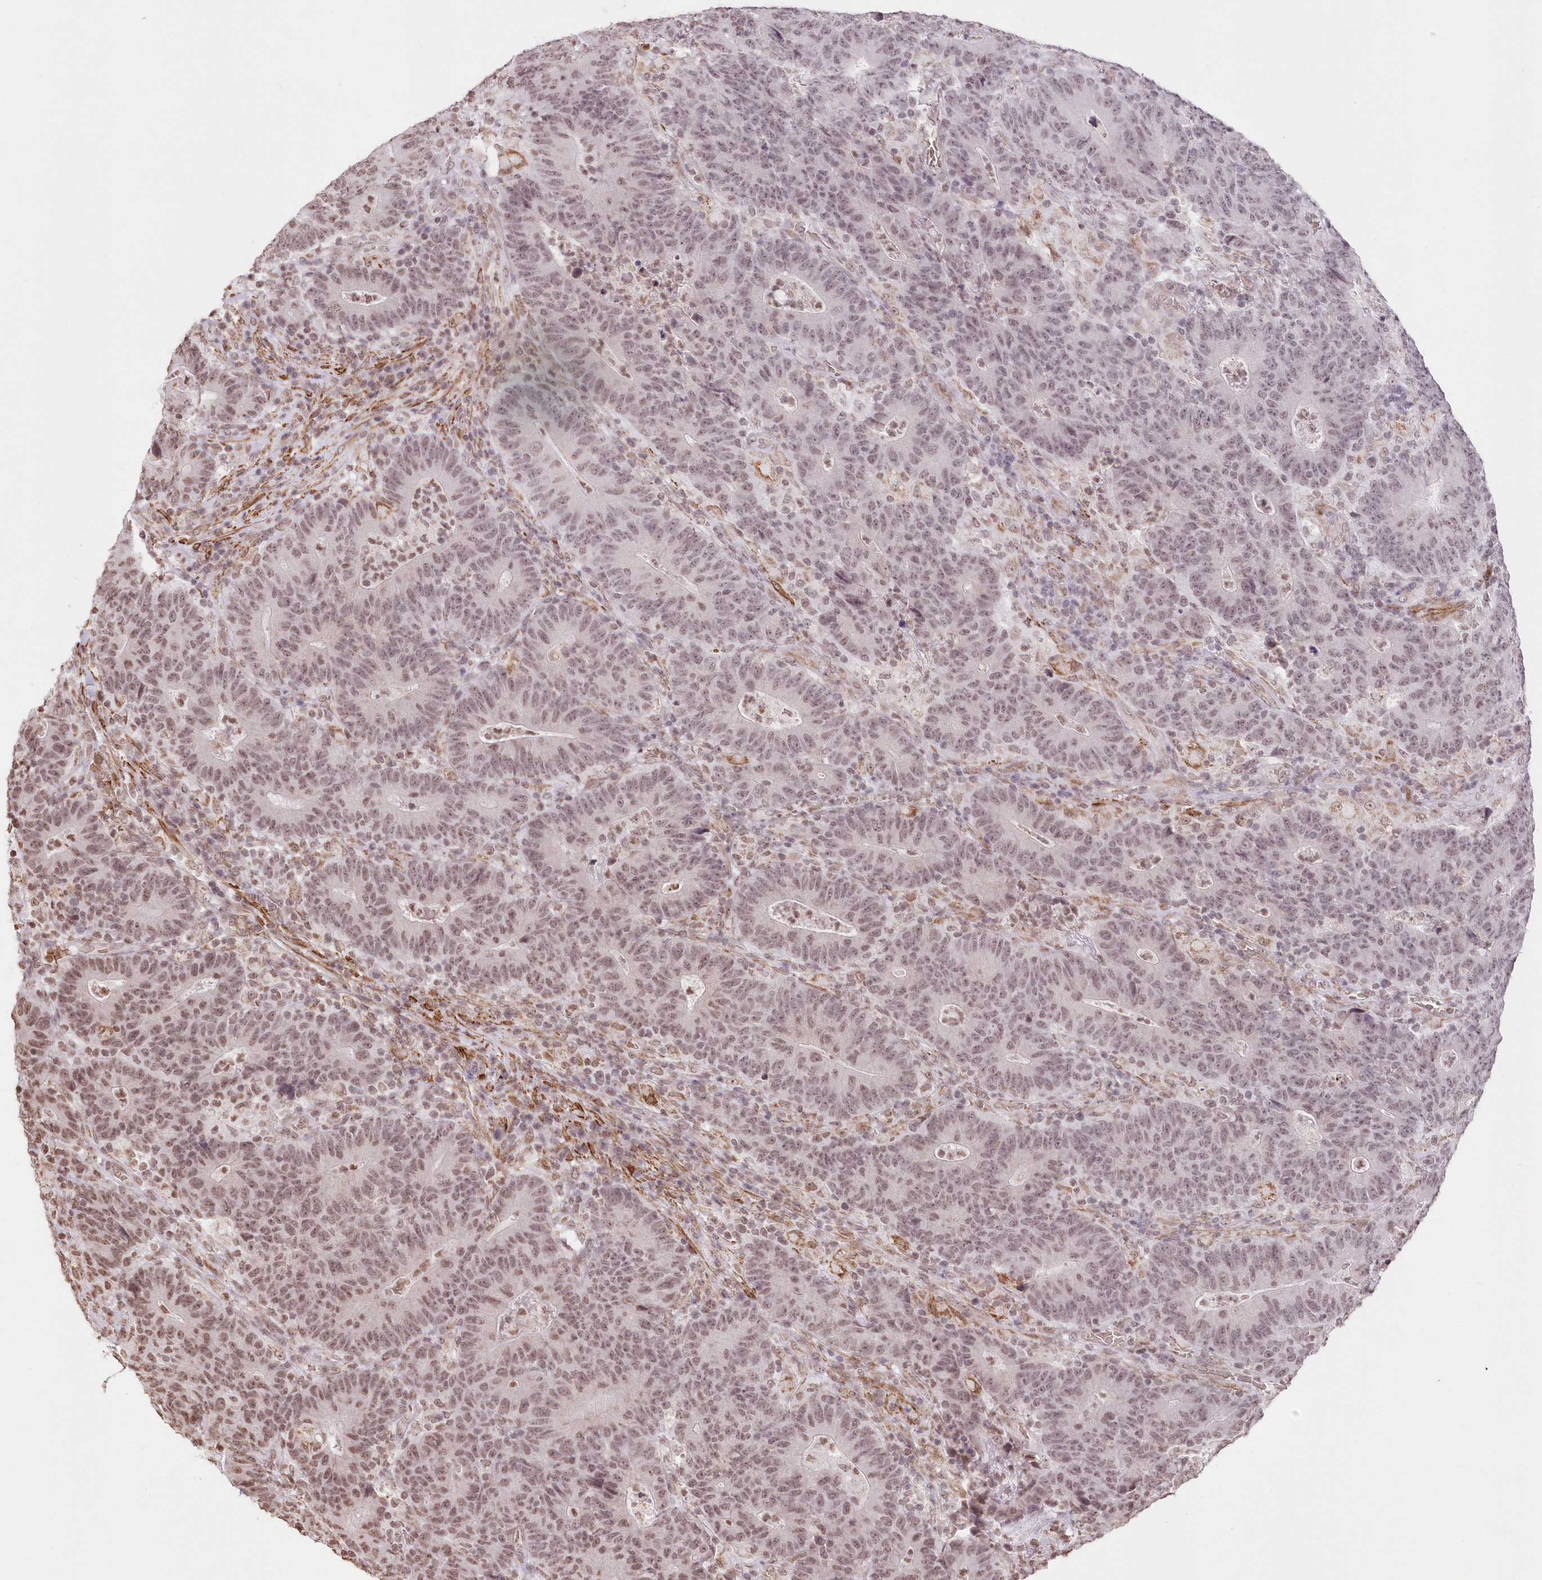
{"staining": {"intensity": "weak", "quantity": "<25%", "location": "nuclear"}, "tissue": "colorectal cancer", "cell_type": "Tumor cells", "image_type": "cancer", "snomed": [{"axis": "morphology", "description": "Normal tissue, NOS"}, {"axis": "morphology", "description": "Adenocarcinoma, NOS"}, {"axis": "topography", "description": "Colon"}], "caption": "High power microscopy histopathology image of an immunohistochemistry (IHC) micrograph of colorectal adenocarcinoma, revealing no significant expression in tumor cells.", "gene": "RBM27", "patient": {"sex": "female", "age": 75}}